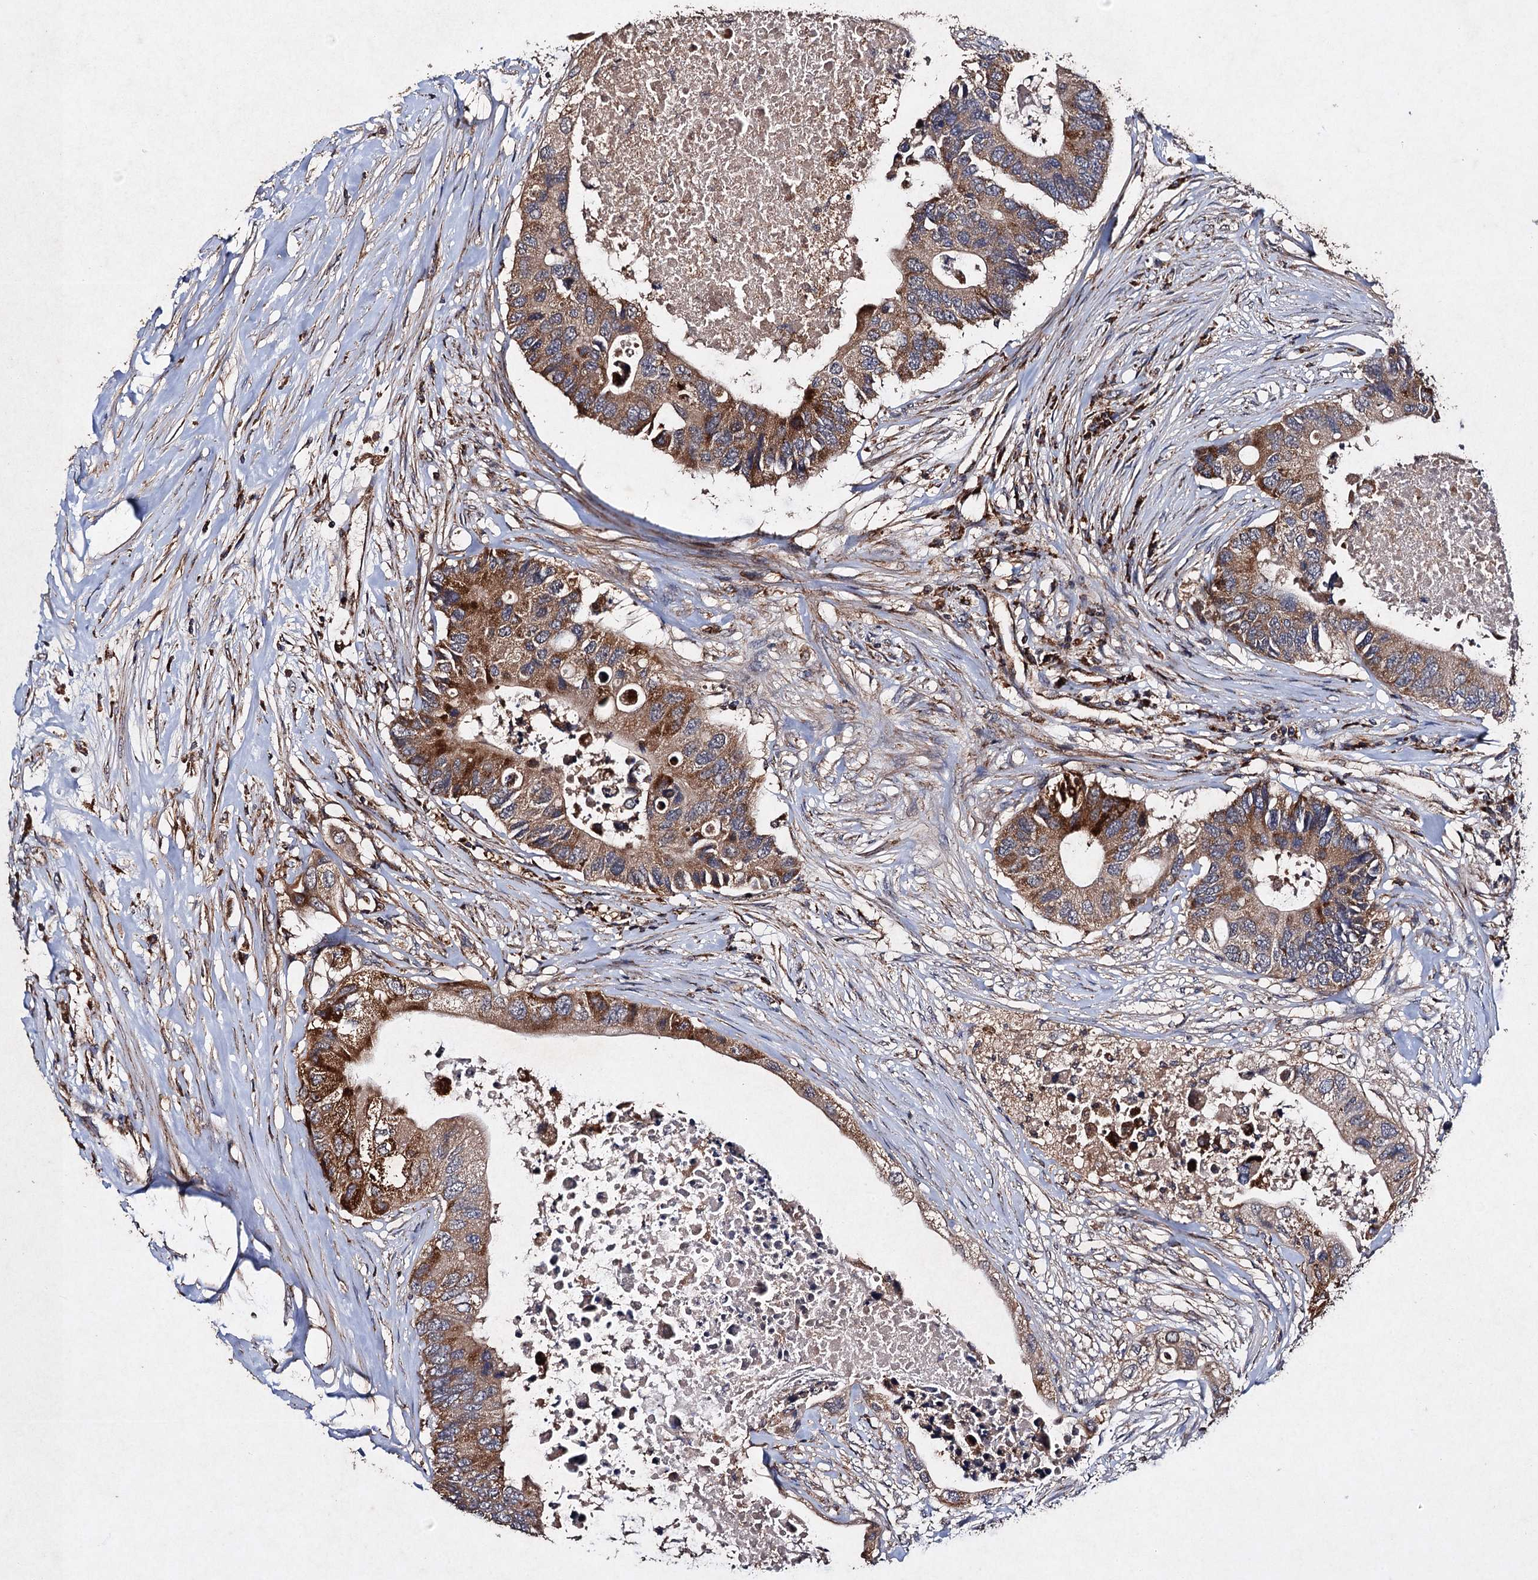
{"staining": {"intensity": "moderate", "quantity": ">75%", "location": "cytoplasmic/membranous"}, "tissue": "colorectal cancer", "cell_type": "Tumor cells", "image_type": "cancer", "snomed": [{"axis": "morphology", "description": "Adenocarcinoma, NOS"}, {"axis": "topography", "description": "Colon"}], "caption": "Immunohistochemistry (IHC) staining of colorectal adenocarcinoma, which reveals medium levels of moderate cytoplasmic/membranous expression in about >75% of tumor cells indicating moderate cytoplasmic/membranous protein positivity. The staining was performed using DAB (brown) for protein detection and nuclei were counterstained in hematoxylin (blue).", "gene": "NDUFA13", "patient": {"sex": "male", "age": 71}}